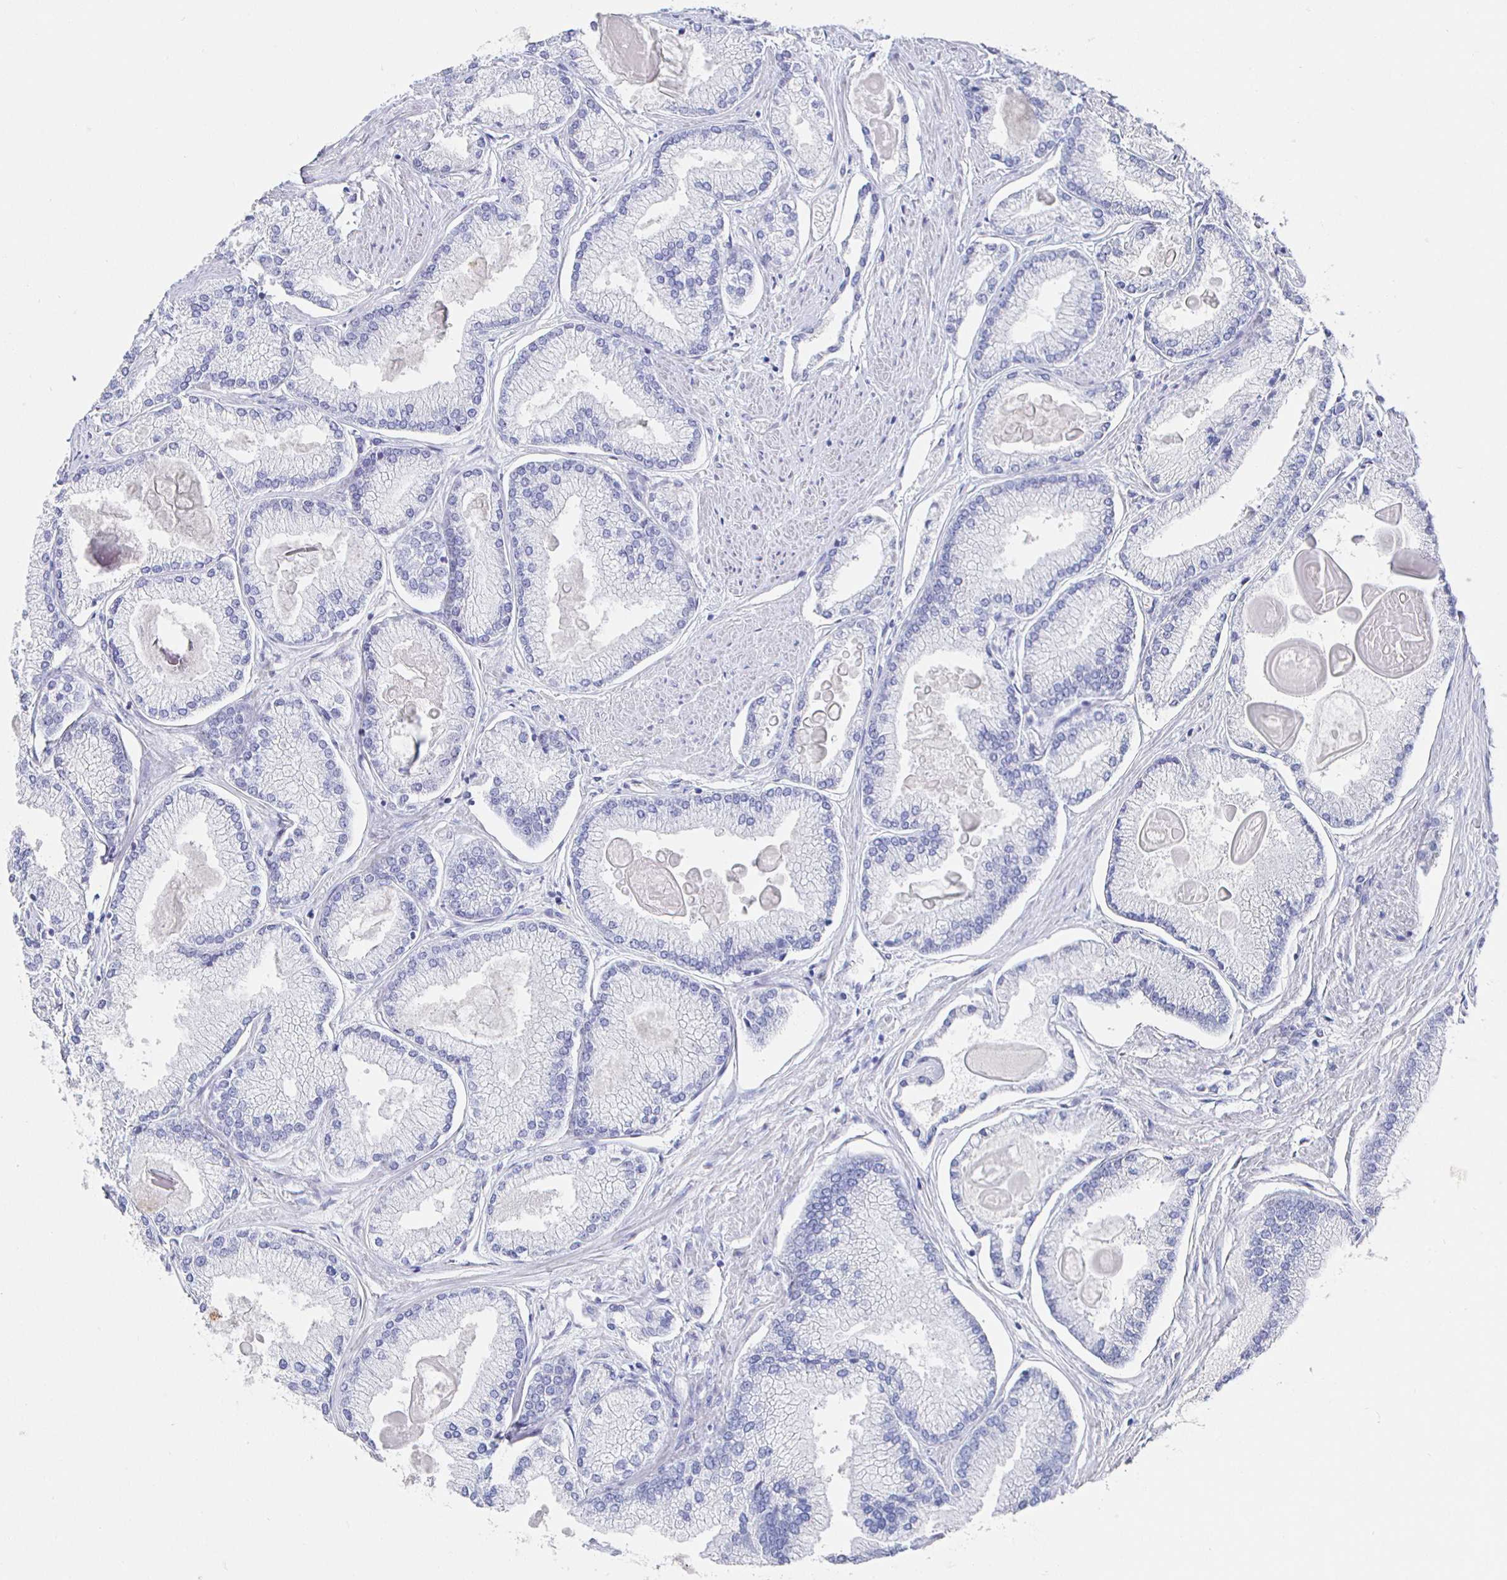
{"staining": {"intensity": "negative", "quantity": "none", "location": "none"}, "tissue": "prostate cancer", "cell_type": "Tumor cells", "image_type": "cancer", "snomed": [{"axis": "morphology", "description": "Adenocarcinoma, High grade"}, {"axis": "topography", "description": "Prostate"}], "caption": "This is a micrograph of IHC staining of prostate cancer, which shows no positivity in tumor cells.", "gene": "CLCA1", "patient": {"sex": "male", "age": 68}}